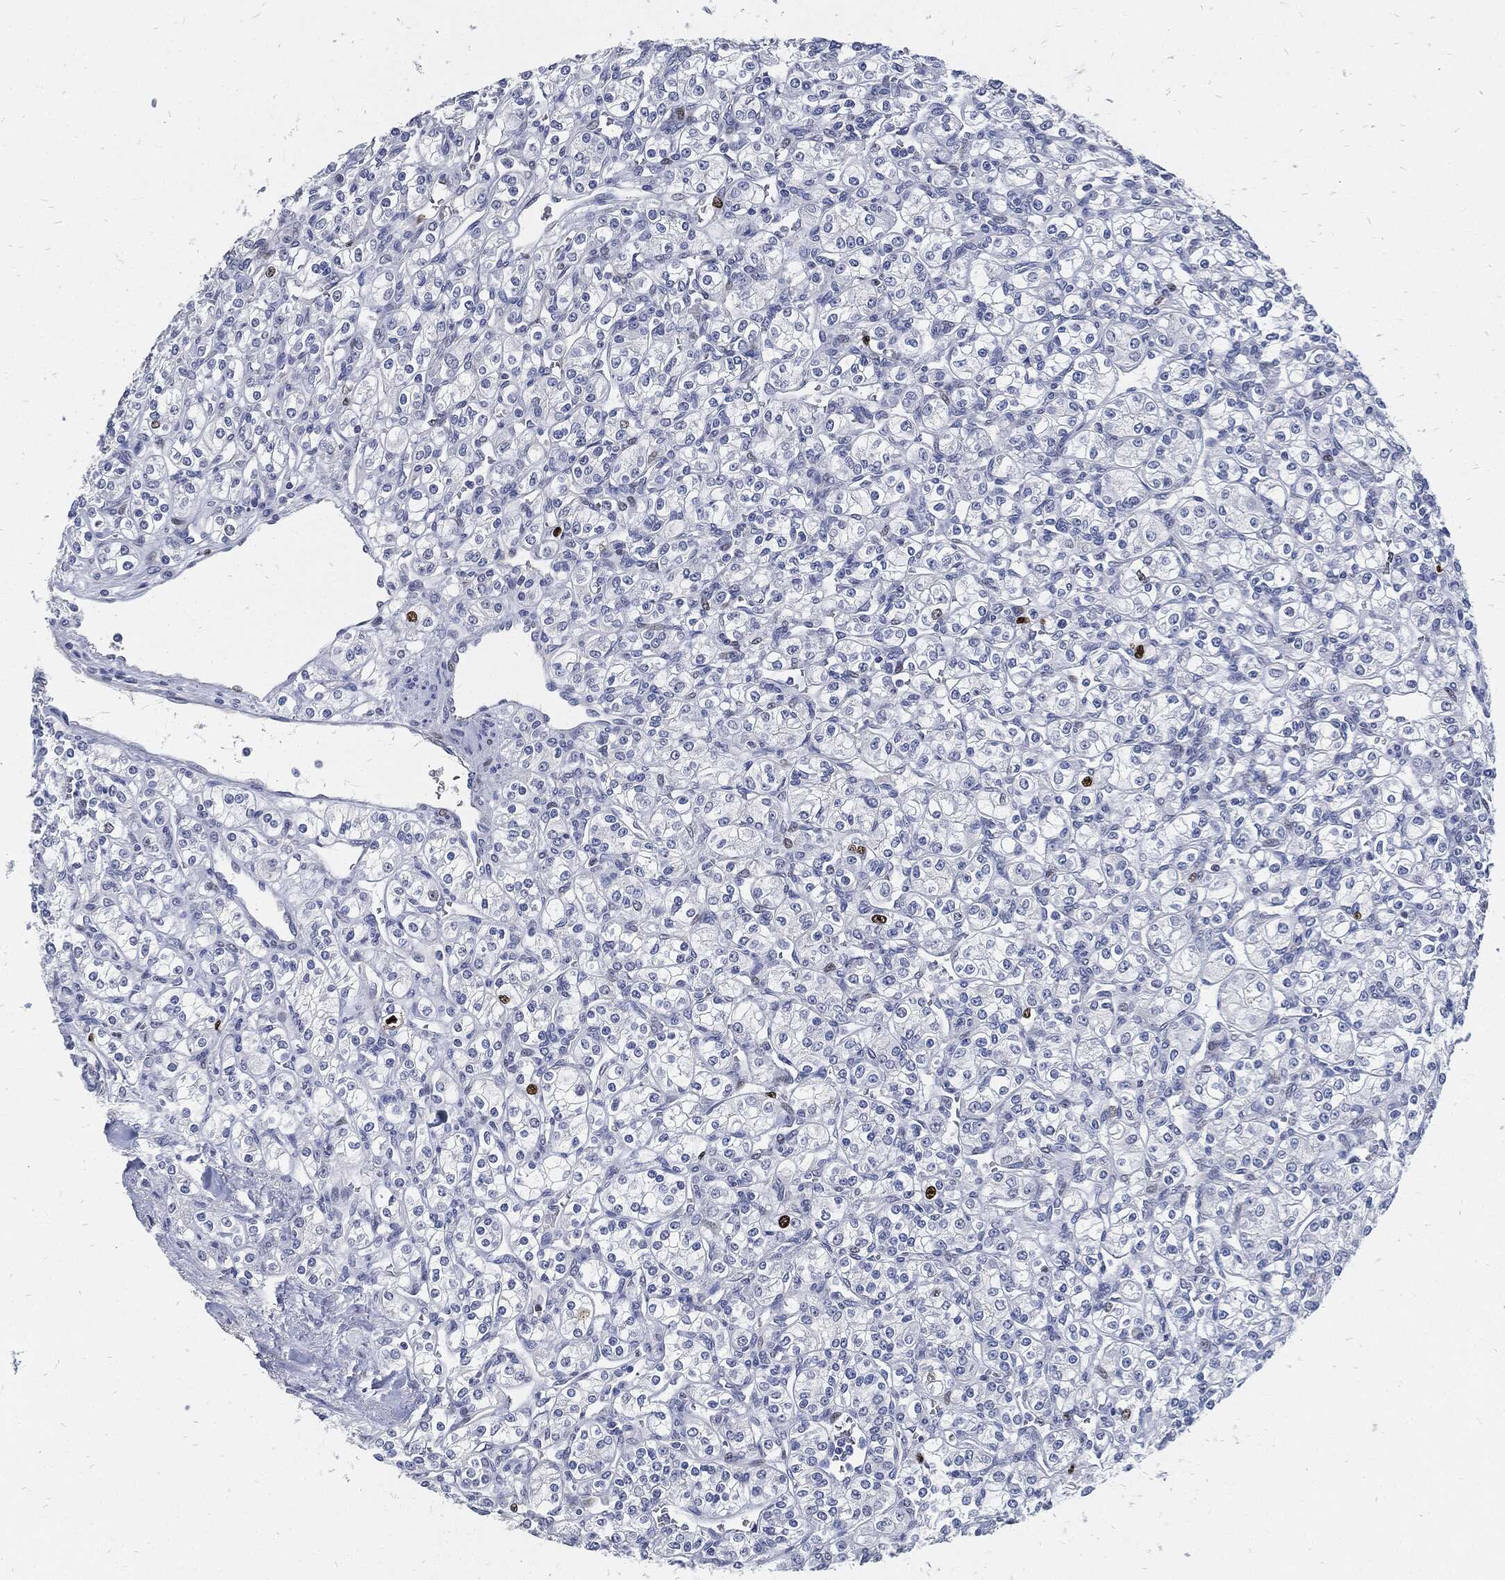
{"staining": {"intensity": "strong", "quantity": "<25%", "location": "nuclear"}, "tissue": "renal cancer", "cell_type": "Tumor cells", "image_type": "cancer", "snomed": [{"axis": "morphology", "description": "Adenocarcinoma, NOS"}, {"axis": "topography", "description": "Kidney"}], "caption": "Strong nuclear staining is identified in approximately <25% of tumor cells in adenocarcinoma (renal).", "gene": "MKI67", "patient": {"sex": "male", "age": 77}}